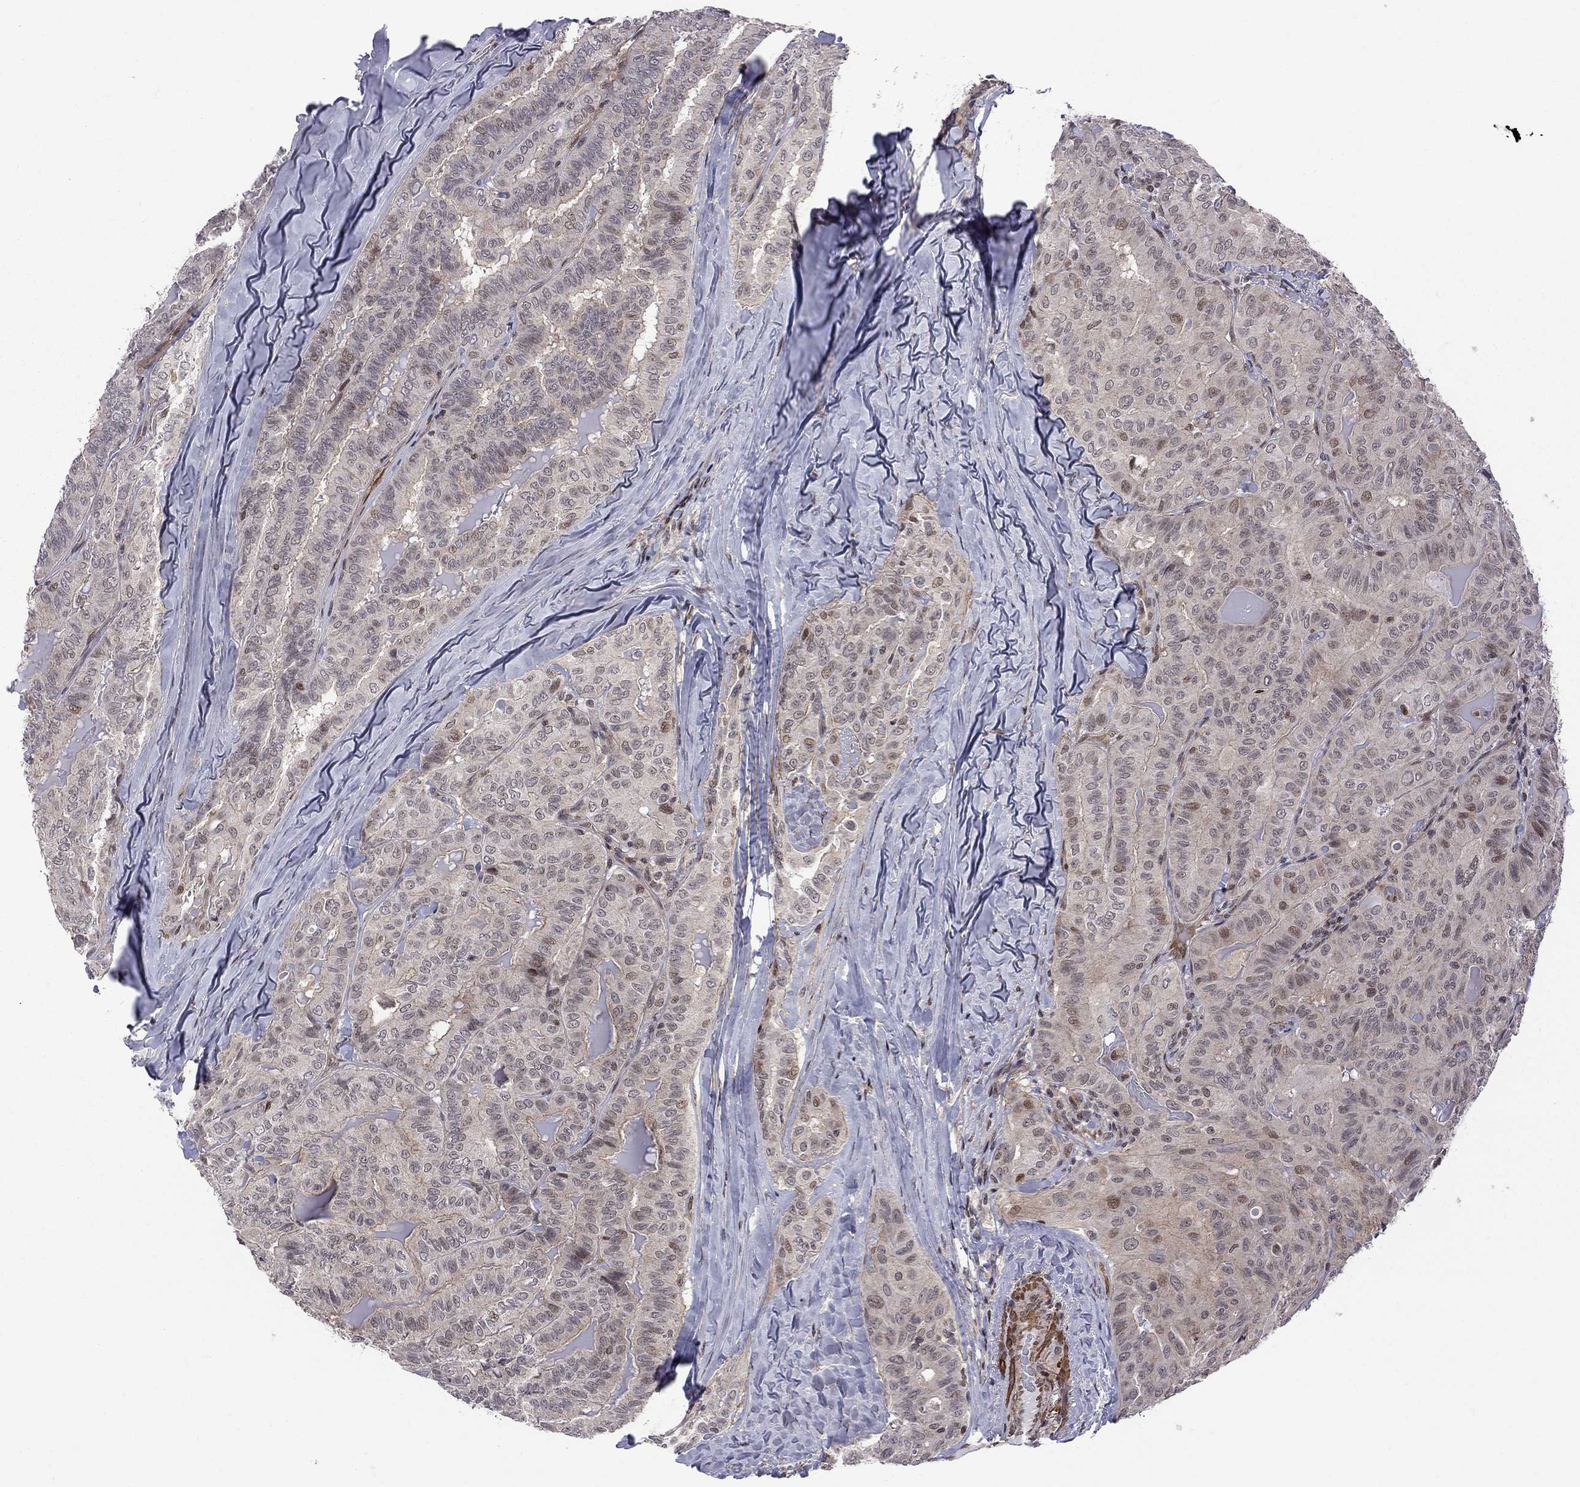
{"staining": {"intensity": "moderate", "quantity": "<25%", "location": "nuclear"}, "tissue": "thyroid cancer", "cell_type": "Tumor cells", "image_type": "cancer", "snomed": [{"axis": "morphology", "description": "Papillary adenocarcinoma, NOS"}, {"axis": "topography", "description": "Thyroid gland"}], "caption": "IHC (DAB (3,3'-diaminobenzidine)) staining of papillary adenocarcinoma (thyroid) displays moderate nuclear protein staining in about <25% of tumor cells.", "gene": "BRF1", "patient": {"sex": "female", "age": 68}}